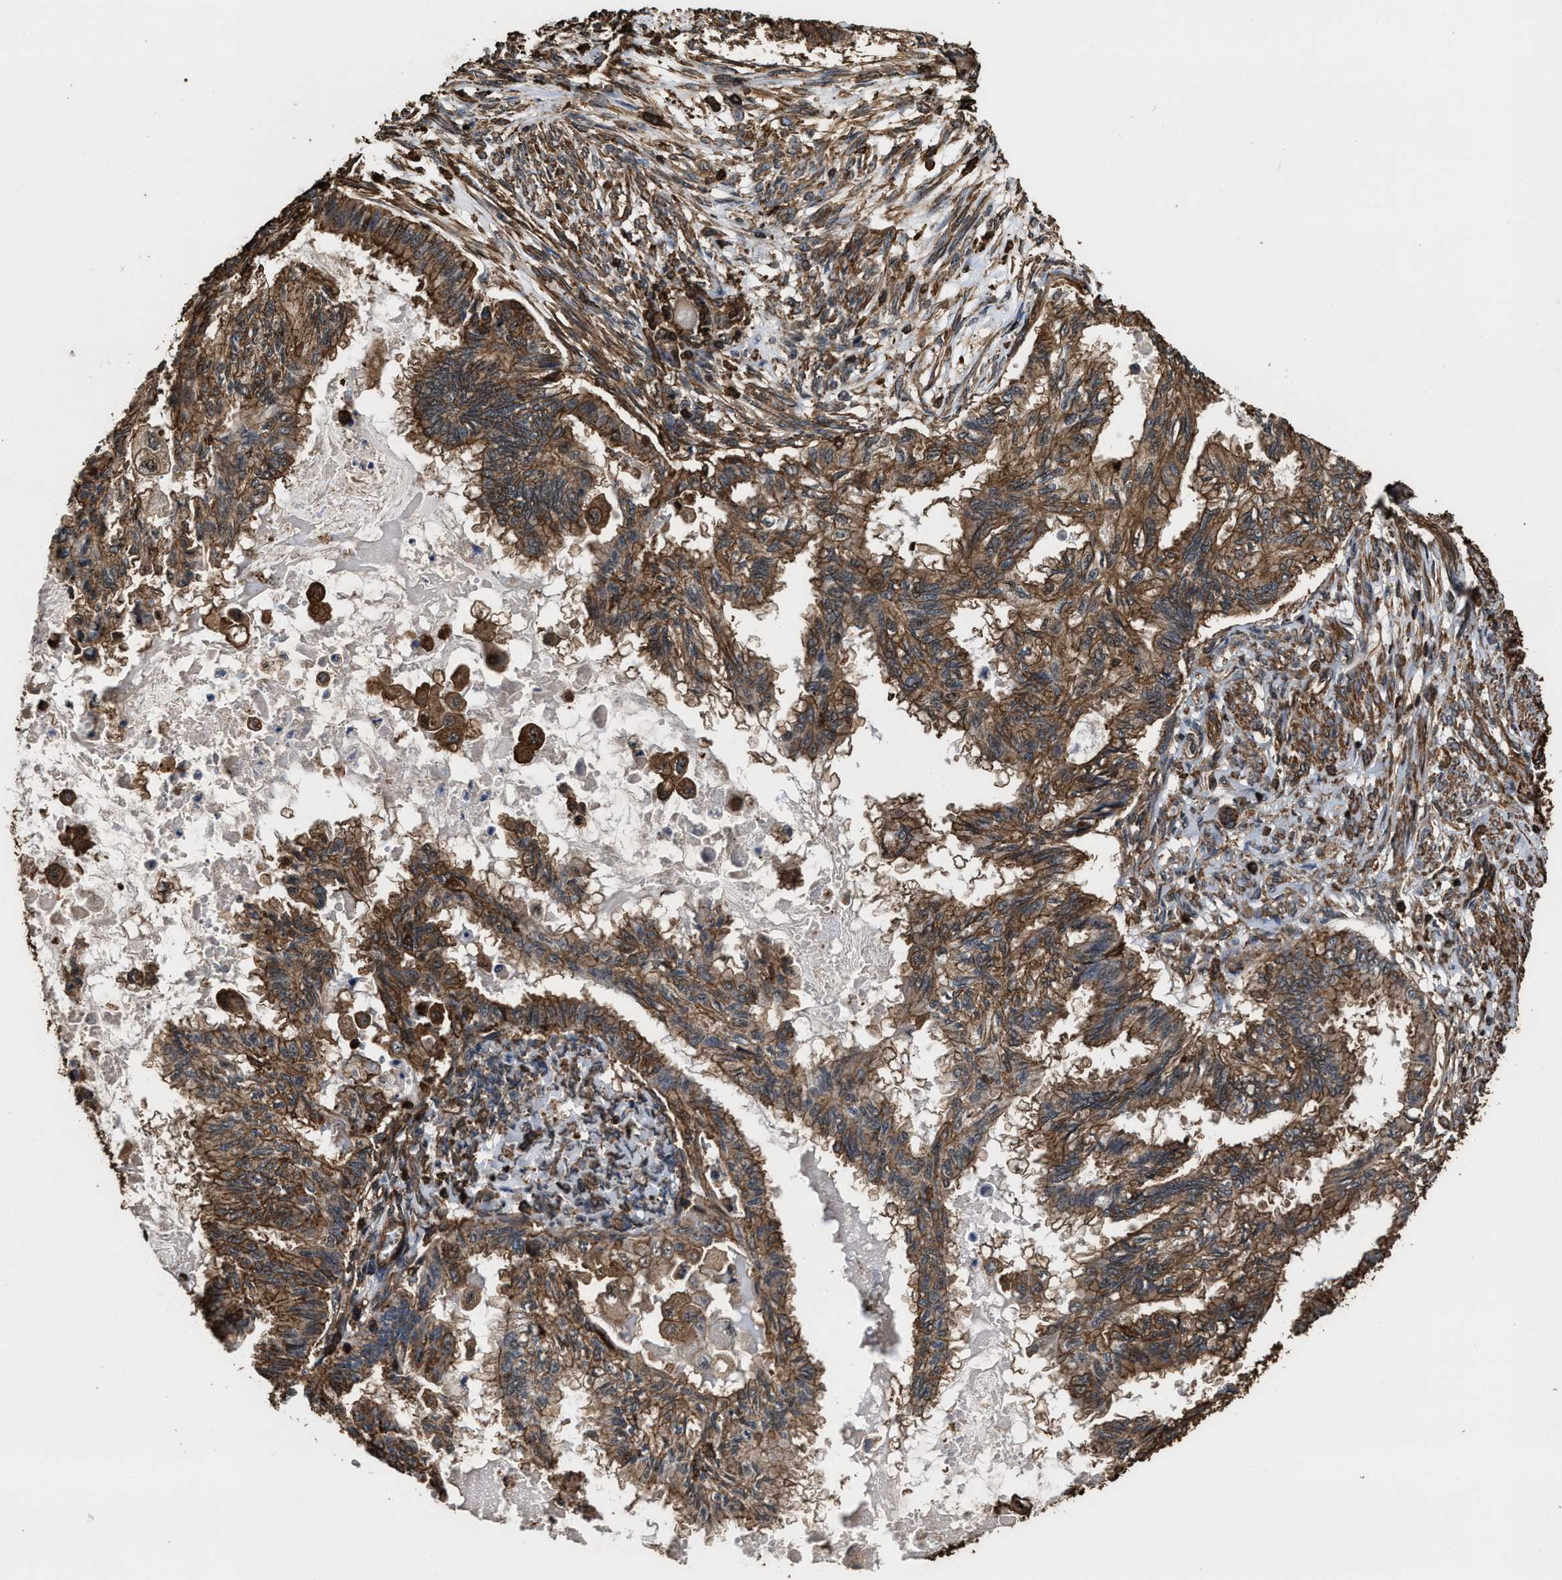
{"staining": {"intensity": "moderate", "quantity": ">75%", "location": "cytoplasmic/membranous"}, "tissue": "cervical cancer", "cell_type": "Tumor cells", "image_type": "cancer", "snomed": [{"axis": "morphology", "description": "Normal tissue, NOS"}, {"axis": "morphology", "description": "Adenocarcinoma, NOS"}, {"axis": "topography", "description": "Cervix"}, {"axis": "topography", "description": "Endometrium"}], "caption": "Protein expression by immunohistochemistry demonstrates moderate cytoplasmic/membranous expression in about >75% of tumor cells in cervical cancer (adenocarcinoma).", "gene": "KBTBD2", "patient": {"sex": "female", "age": 86}}